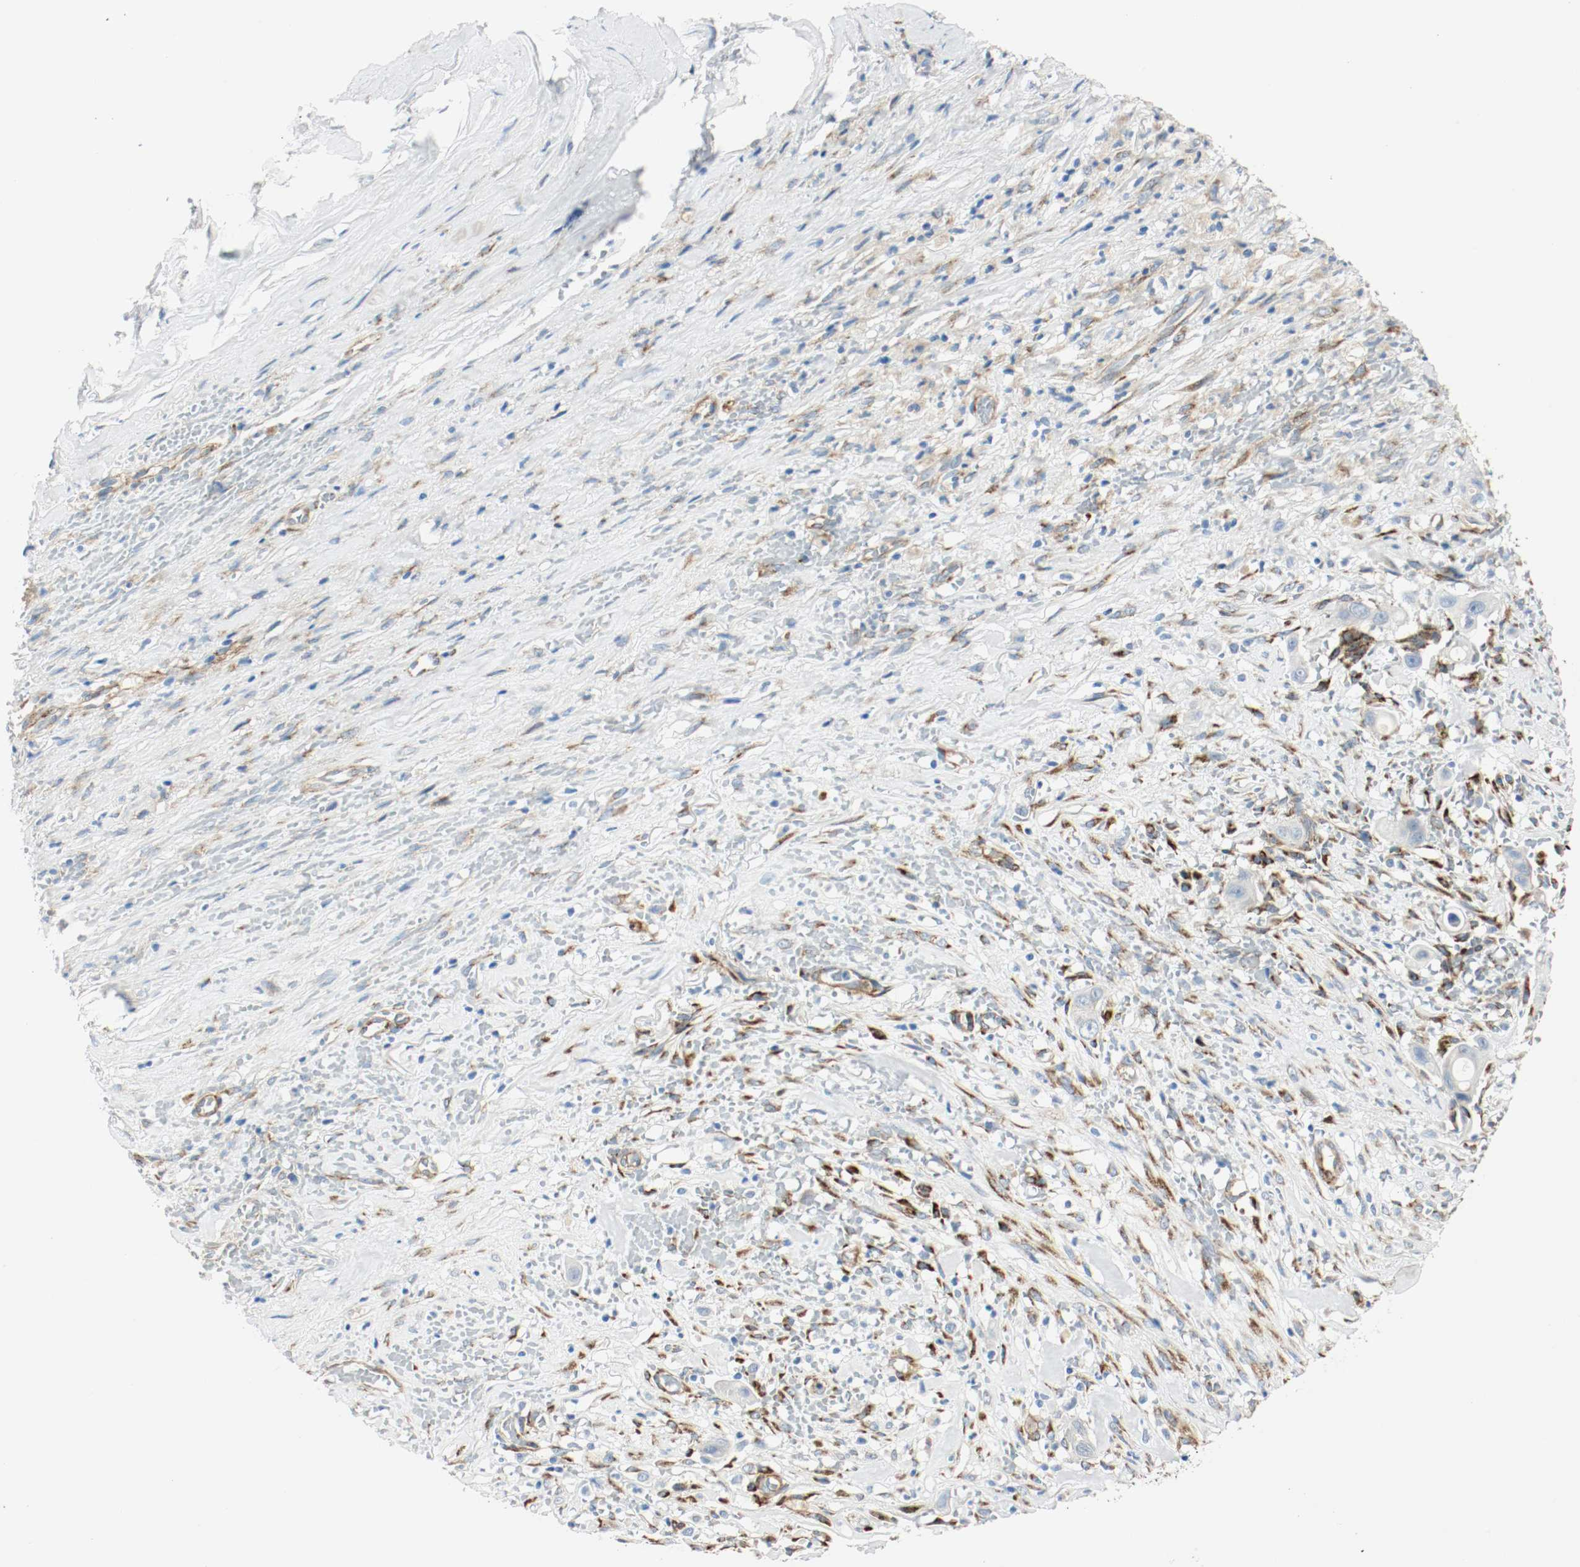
{"staining": {"intensity": "weak", "quantity": "25%-75%", "location": "cytoplasmic/membranous"}, "tissue": "liver cancer", "cell_type": "Tumor cells", "image_type": "cancer", "snomed": [{"axis": "morphology", "description": "Cholangiocarcinoma"}, {"axis": "topography", "description": "Liver"}], "caption": "This histopathology image reveals IHC staining of human liver cancer, with low weak cytoplasmic/membranous positivity in approximately 25%-75% of tumor cells.", "gene": "LAMB1", "patient": {"sex": "female", "age": 70}}